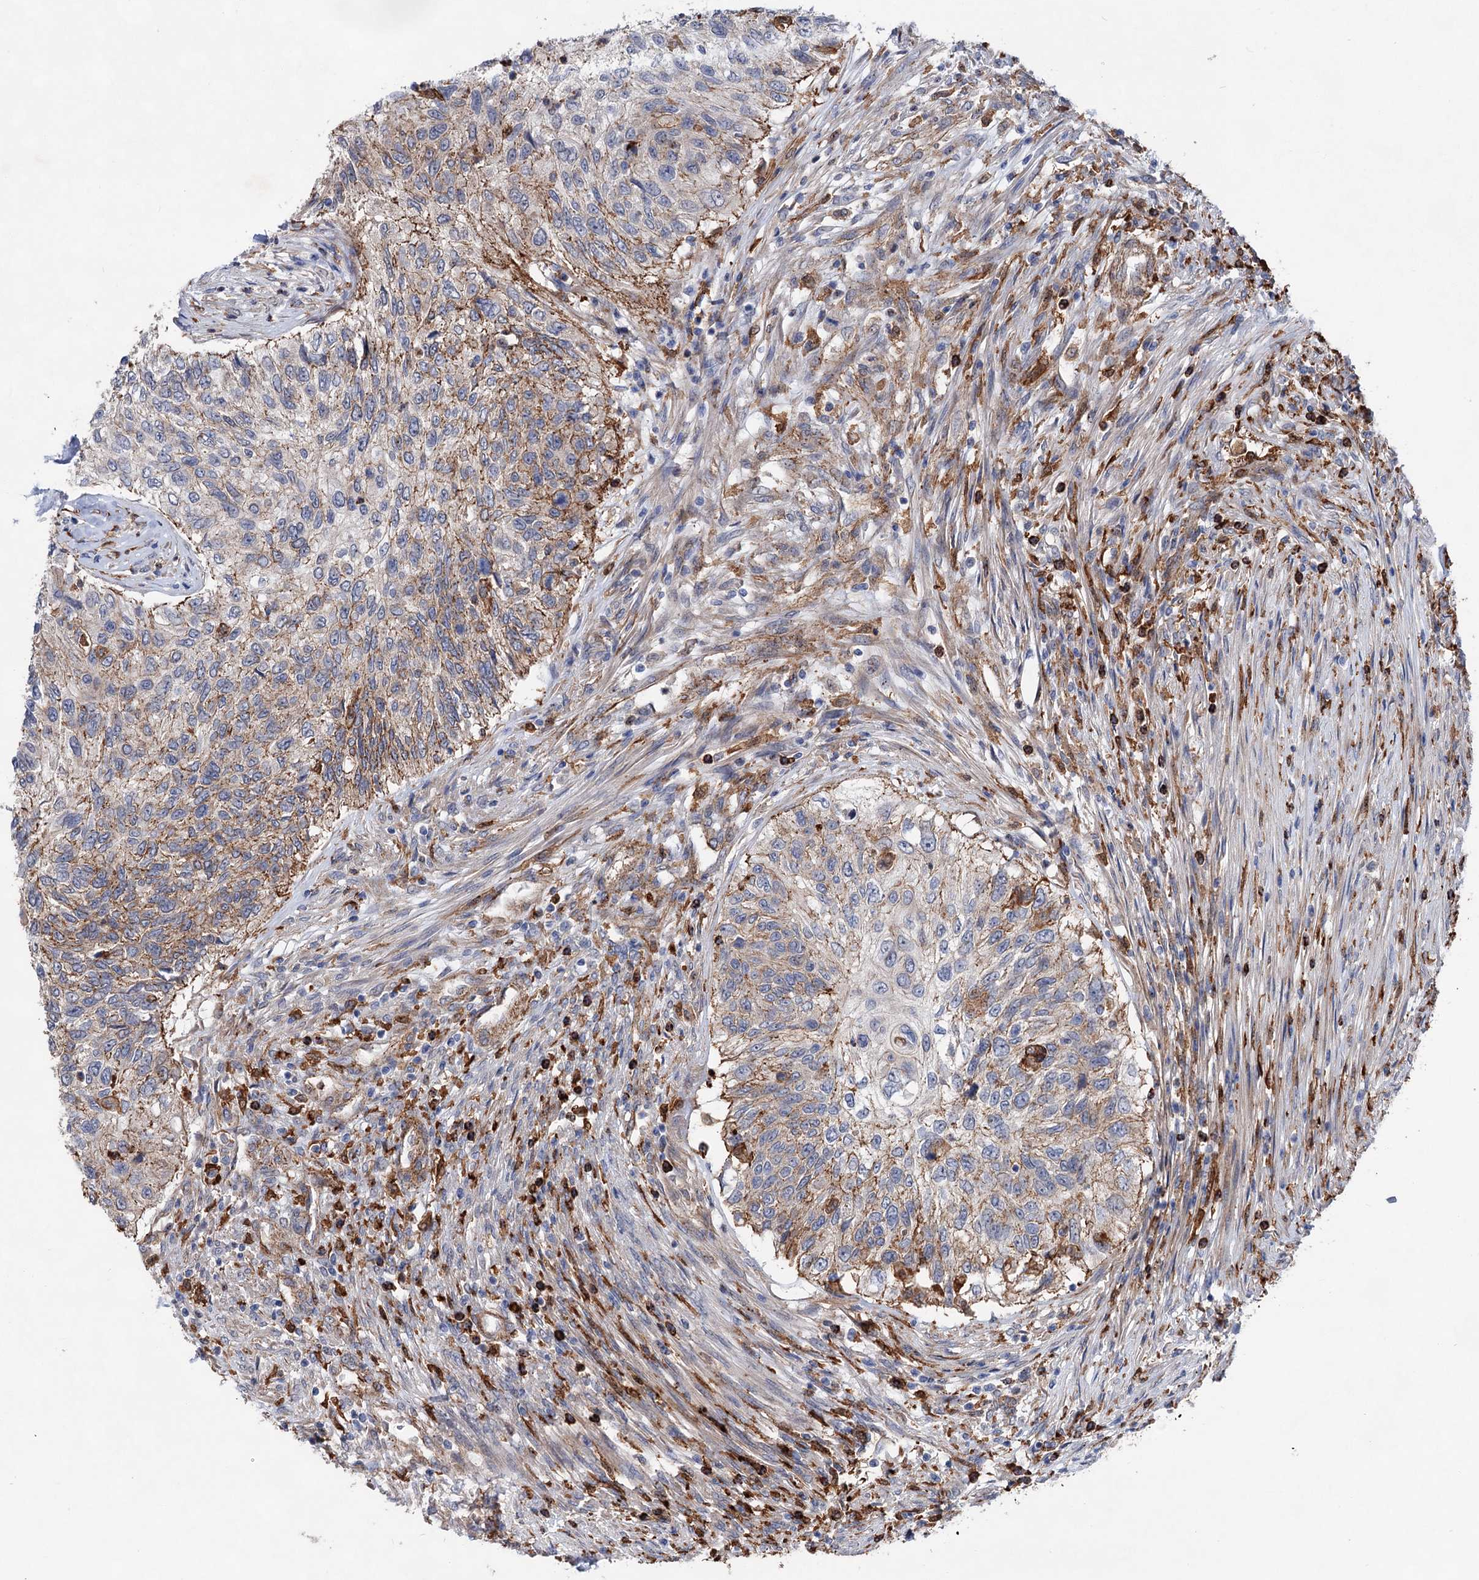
{"staining": {"intensity": "moderate", "quantity": "25%-75%", "location": "cytoplasmic/membranous"}, "tissue": "urothelial cancer", "cell_type": "Tumor cells", "image_type": "cancer", "snomed": [{"axis": "morphology", "description": "Urothelial carcinoma, High grade"}, {"axis": "topography", "description": "Urinary bladder"}], "caption": "A micrograph showing moderate cytoplasmic/membranous expression in approximately 25%-75% of tumor cells in urothelial cancer, as visualized by brown immunohistochemical staining.", "gene": "TMTC3", "patient": {"sex": "female", "age": 60}}